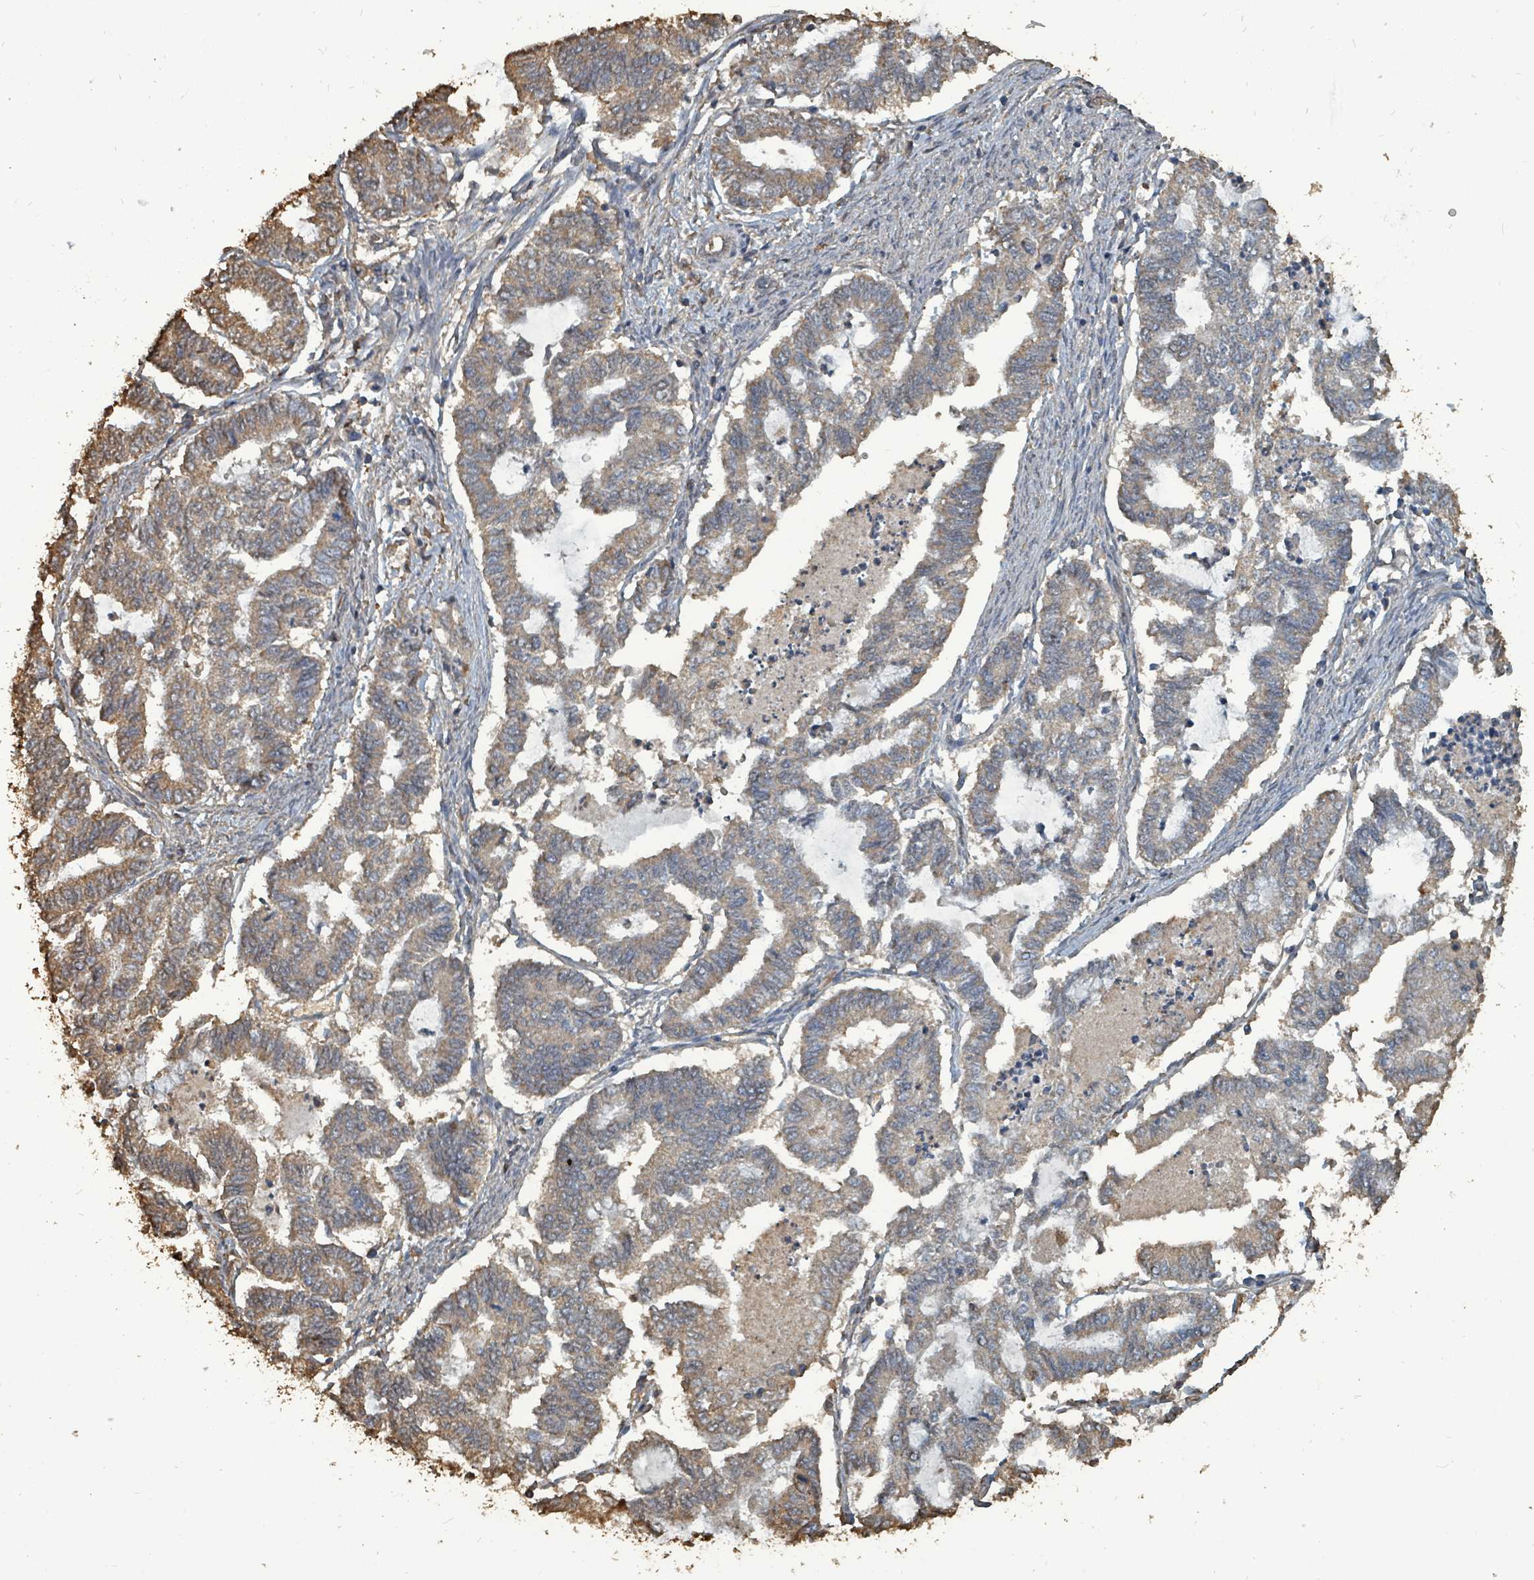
{"staining": {"intensity": "weak", "quantity": ">75%", "location": "cytoplasmic/membranous"}, "tissue": "endometrial cancer", "cell_type": "Tumor cells", "image_type": "cancer", "snomed": [{"axis": "morphology", "description": "Adenocarcinoma, NOS"}, {"axis": "topography", "description": "Endometrium"}], "caption": "Tumor cells display low levels of weak cytoplasmic/membranous expression in about >75% of cells in human endometrial cancer.", "gene": "C6orf52", "patient": {"sex": "female", "age": 79}}